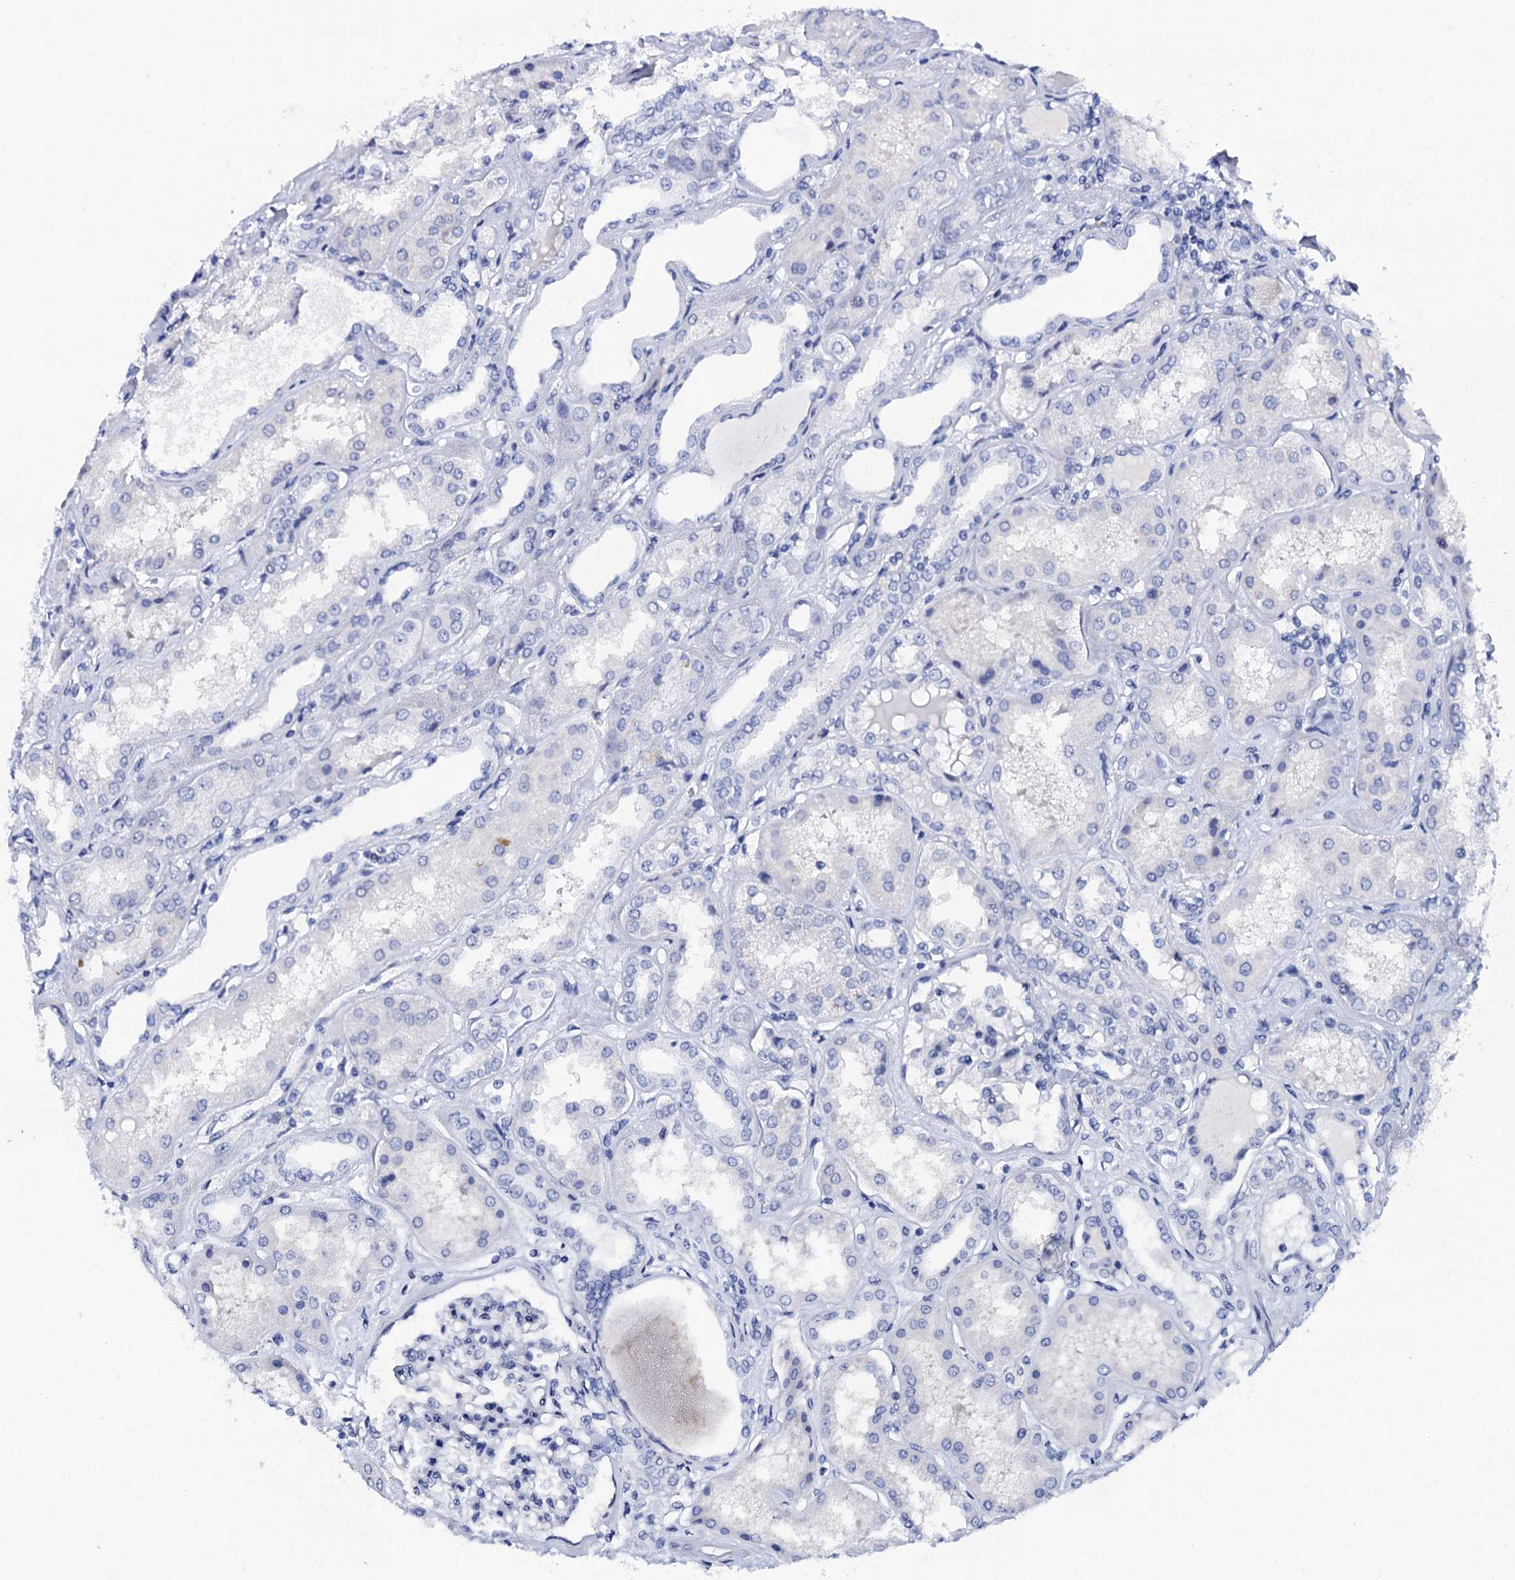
{"staining": {"intensity": "negative", "quantity": "none", "location": "none"}, "tissue": "kidney", "cell_type": "Cells in glomeruli", "image_type": "normal", "snomed": [{"axis": "morphology", "description": "Normal tissue, NOS"}, {"axis": "topography", "description": "Kidney"}], "caption": "An immunohistochemistry (IHC) histopathology image of normal kidney is shown. There is no staining in cells in glomeruli of kidney.", "gene": "LYPD3", "patient": {"sex": "female", "age": 56}}